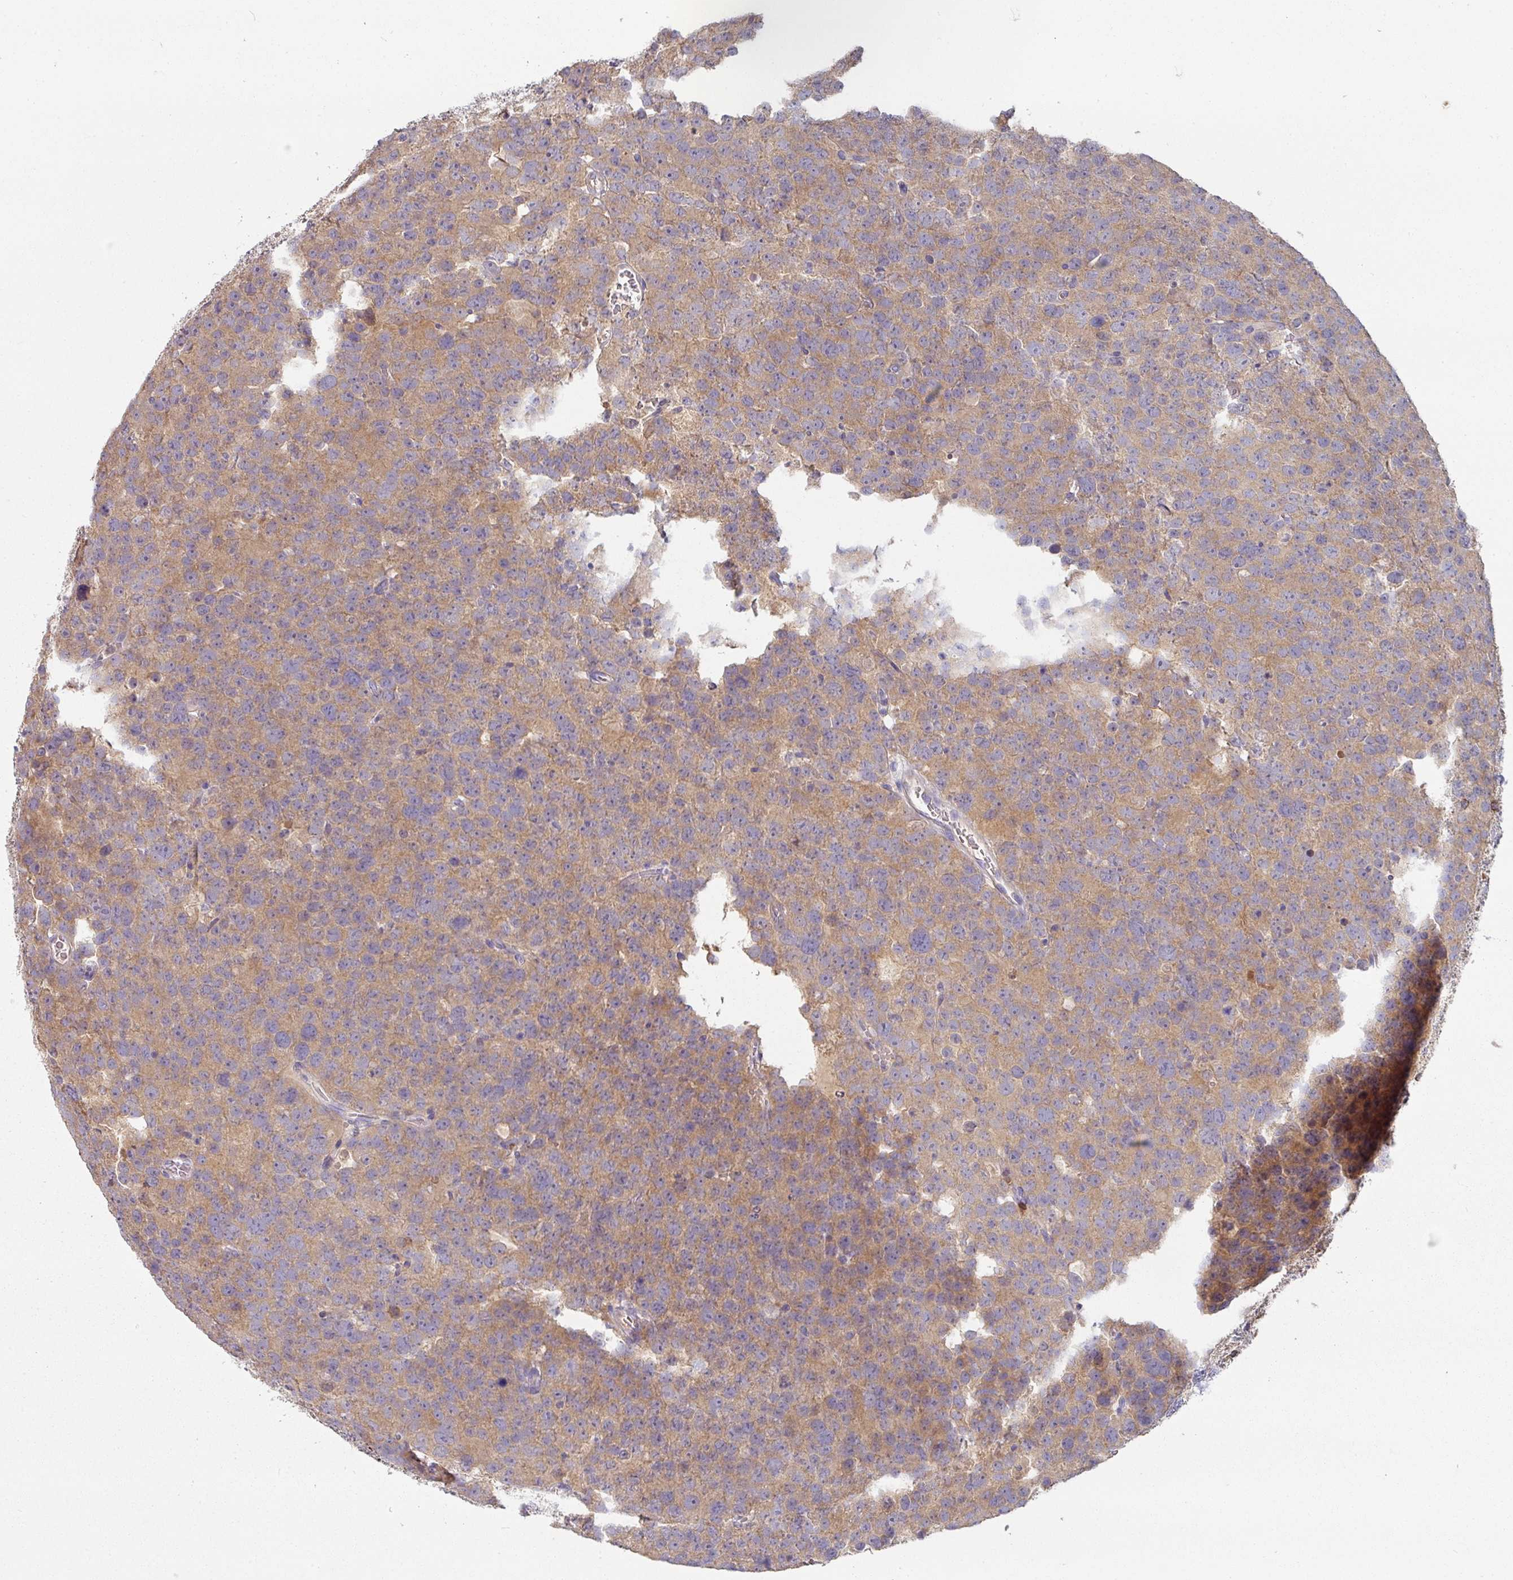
{"staining": {"intensity": "moderate", "quantity": ">75%", "location": "cytoplasmic/membranous"}, "tissue": "testis cancer", "cell_type": "Tumor cells", "image_type": "cancer", "snomed": [{"axis": "morphology", "description": "Seminoma, NOS"}, {"axis": "topography", "description": "Testis"}], "caption": "A histopathology image showing moderate cytoplasmic/membranous expression in about >75% of tumor cells in testis cancer, as visualized by brown immunohistochemical staining.", "gene": "CD3G", "patient": {"sex": "male", "age": 71}}